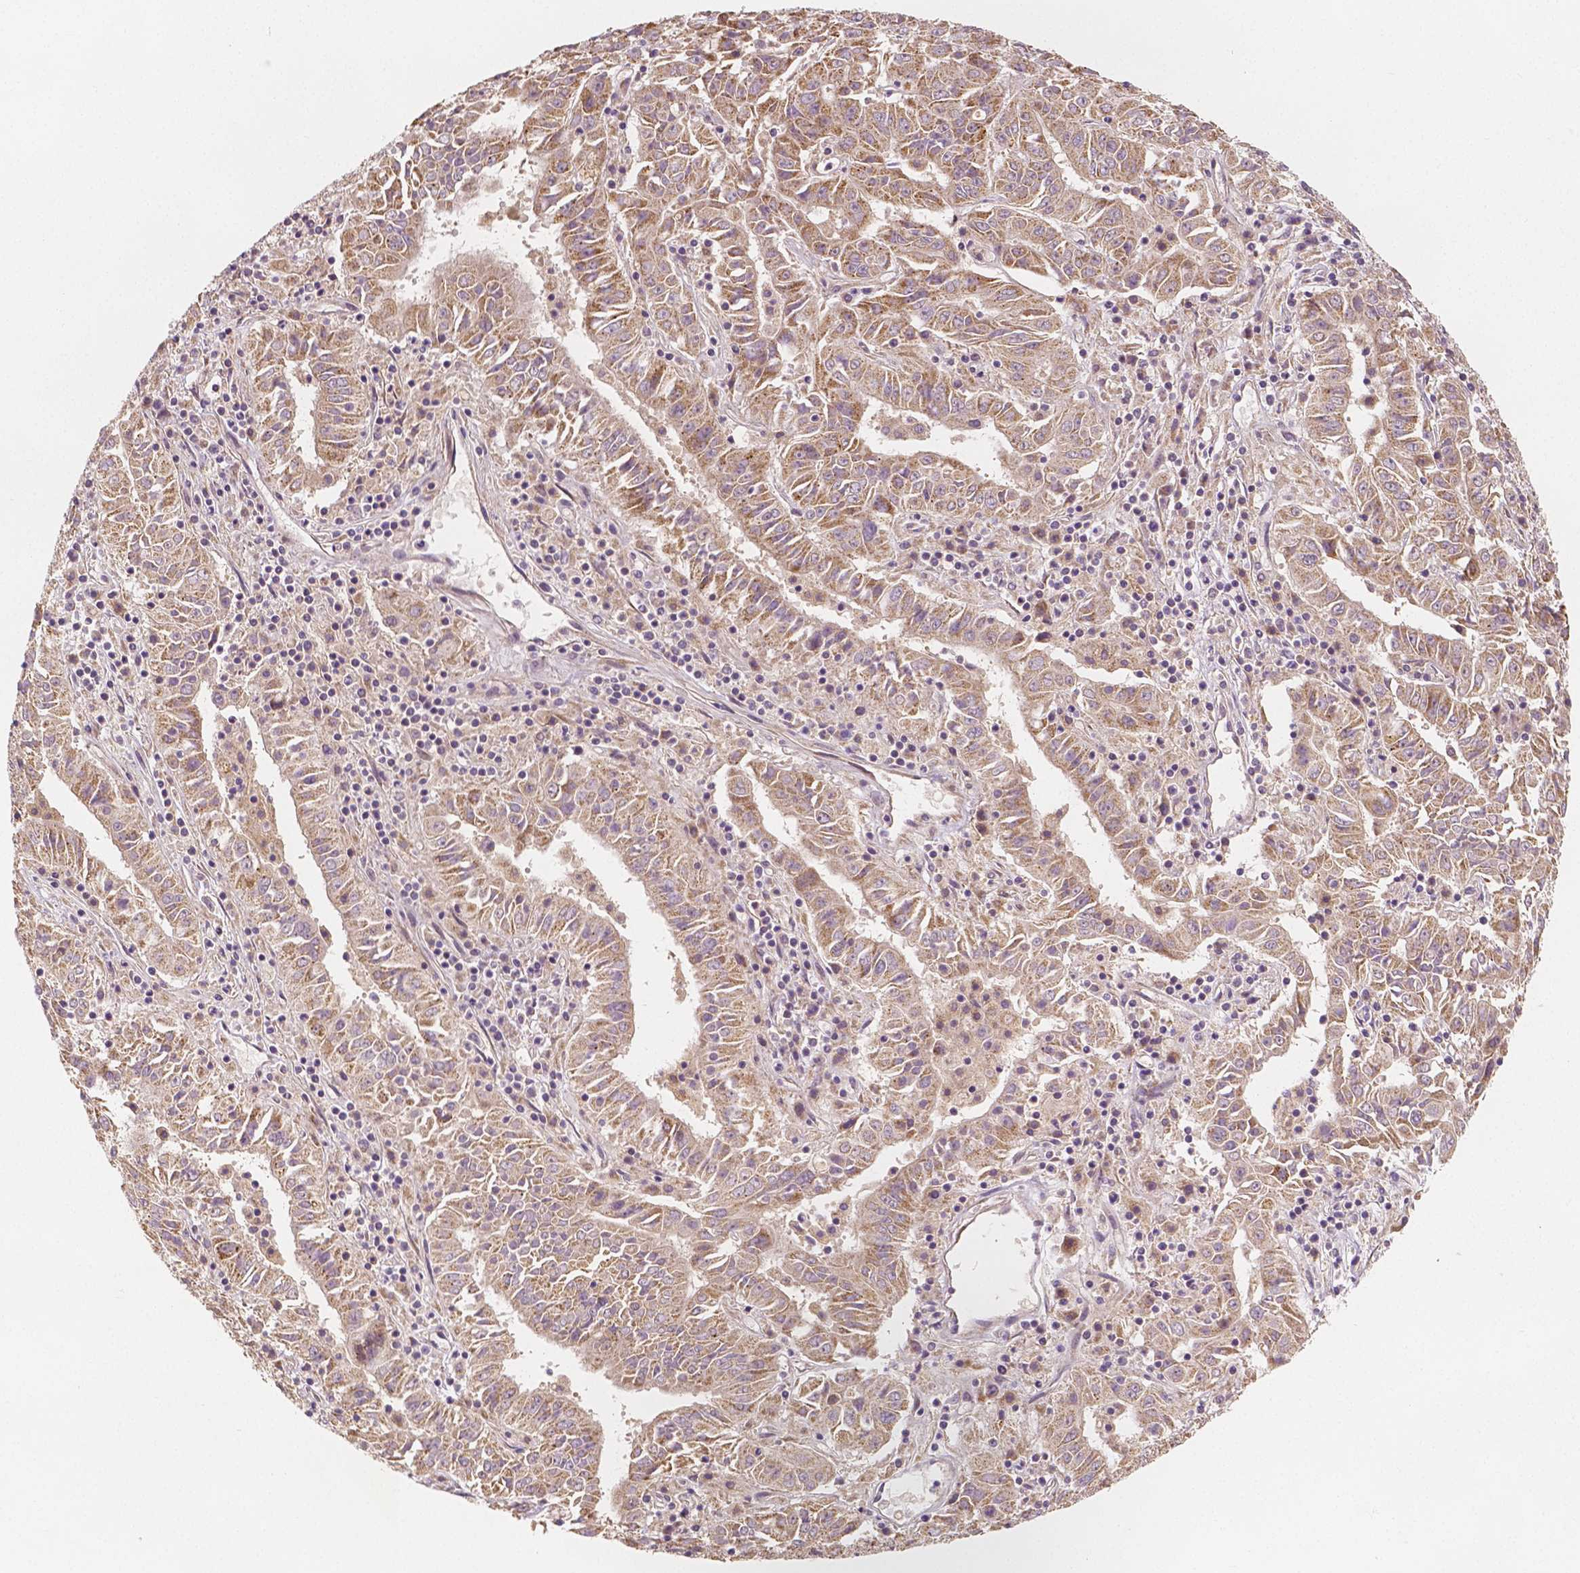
{"staining": {"intensity": "weak", "quantity": ">75%", "location": "cytoplasmic/membranous"}, "tissue": "pancreatic cancer", "cell_type": "Tumor cells", "image_type": "cancer", "snomed": [{"axis": "morphology", "description": "Adenocarcinoma, NOS"}, {"axis": "topography", "description": "Pancreas"}], "caption": "This is an image of immunohistochemistry (IHC) staining of pancreatic adenocarcinoma, which shows weak positivity in the cytoplasmic/membranous of tumor cells.", "gene": "SNX12", "patient": {"sex": "male", "age": 63}}